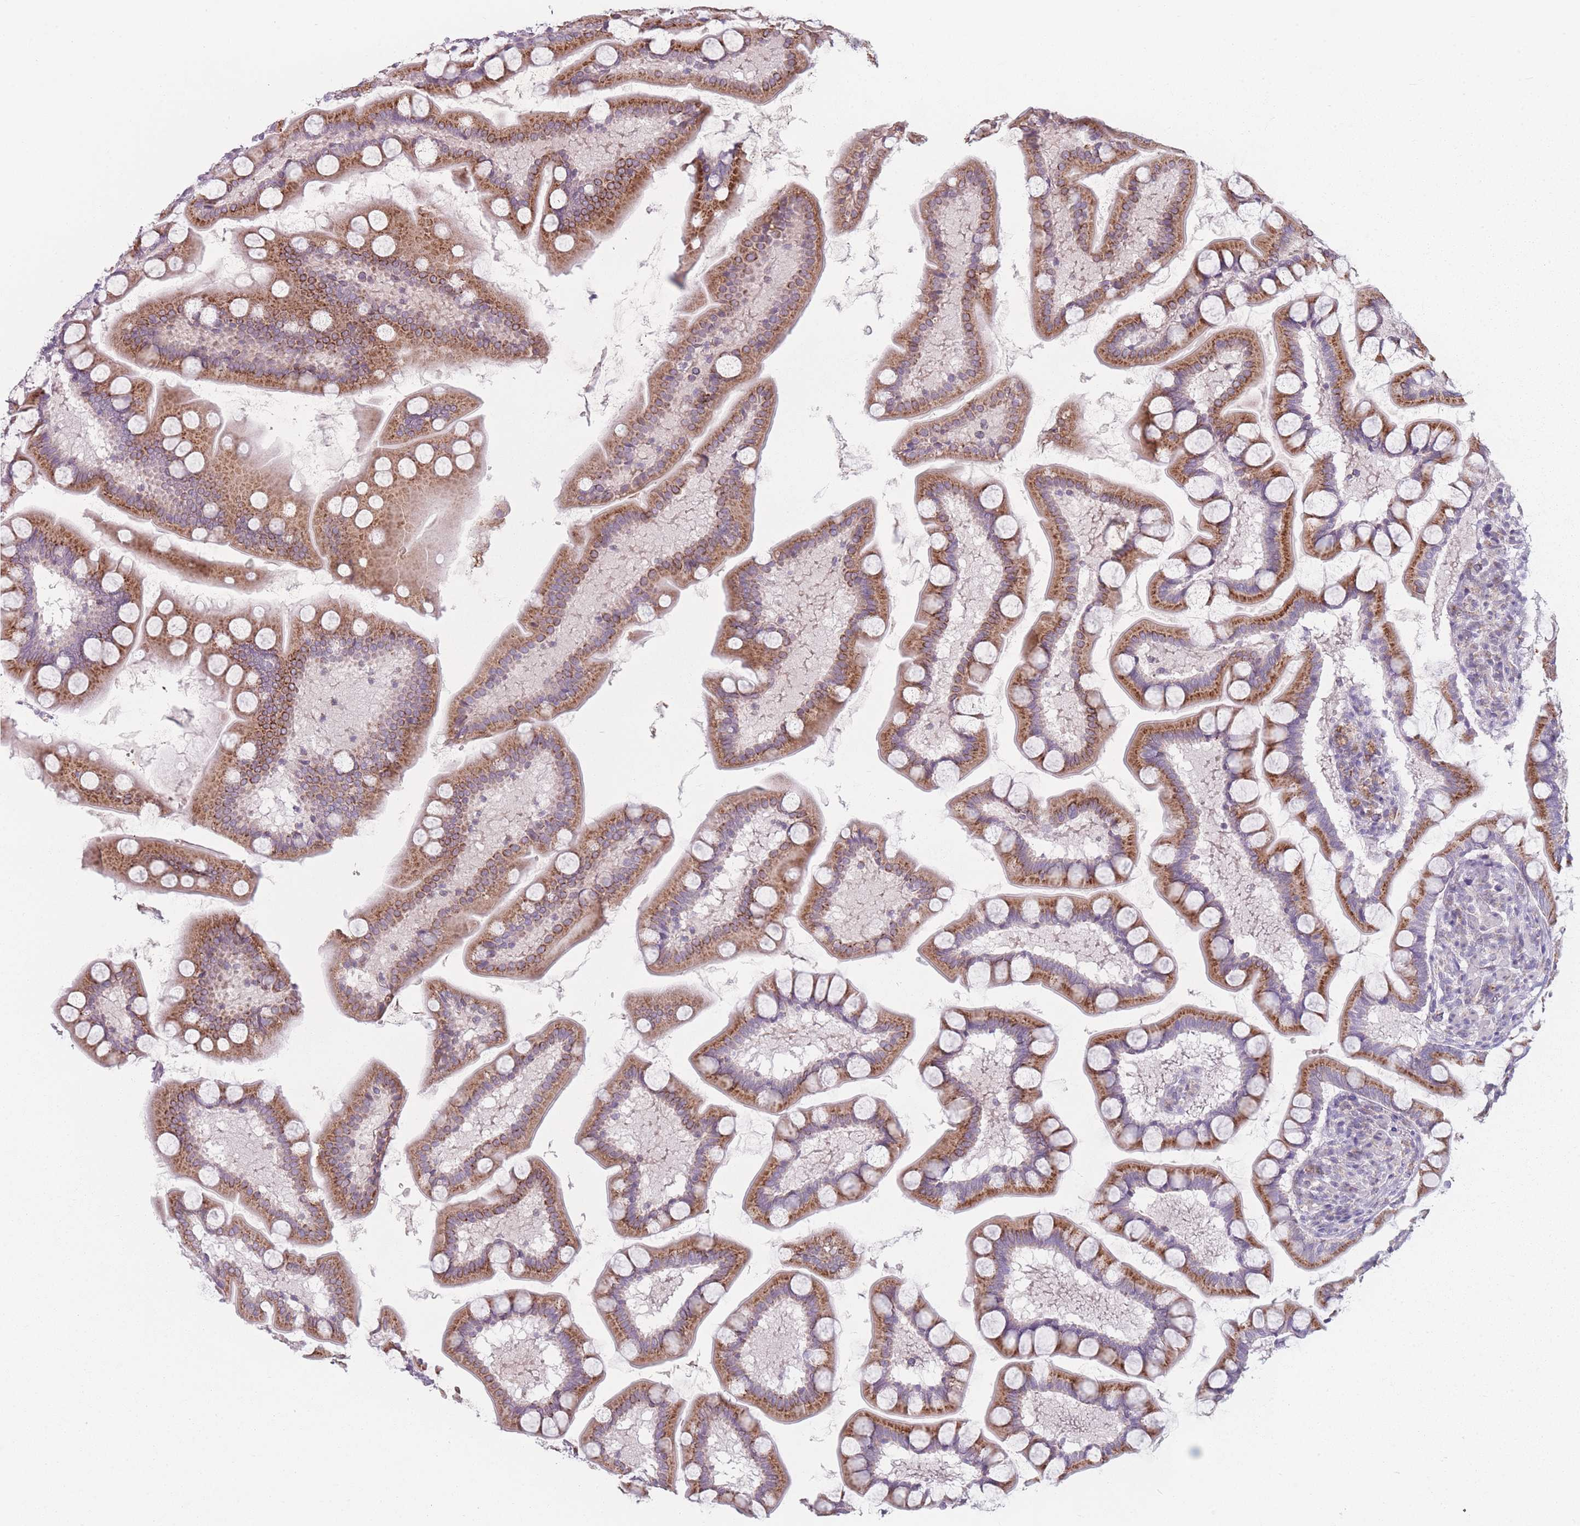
{"staining": {"intensity": "moderate", "quantity": ">75%", "location": "cytoplasmic/membranous"}, "tissue": "small intestine", "cell_type": "Glandular cells", "image_type": "normal", "snomed": [{"axis": "morphology", "description": "Normal tissue, NOS"}, {"axis": "topography", "description": "Small intestine"}], "caption": "Moderate cytoplasmic/membranous positivity for a protein is appreciated in approximately >75% of glandular cells of benign small intestine using IHC.", "gene": "PEX11B", "patient": {"sex": "male", "age": 41}}